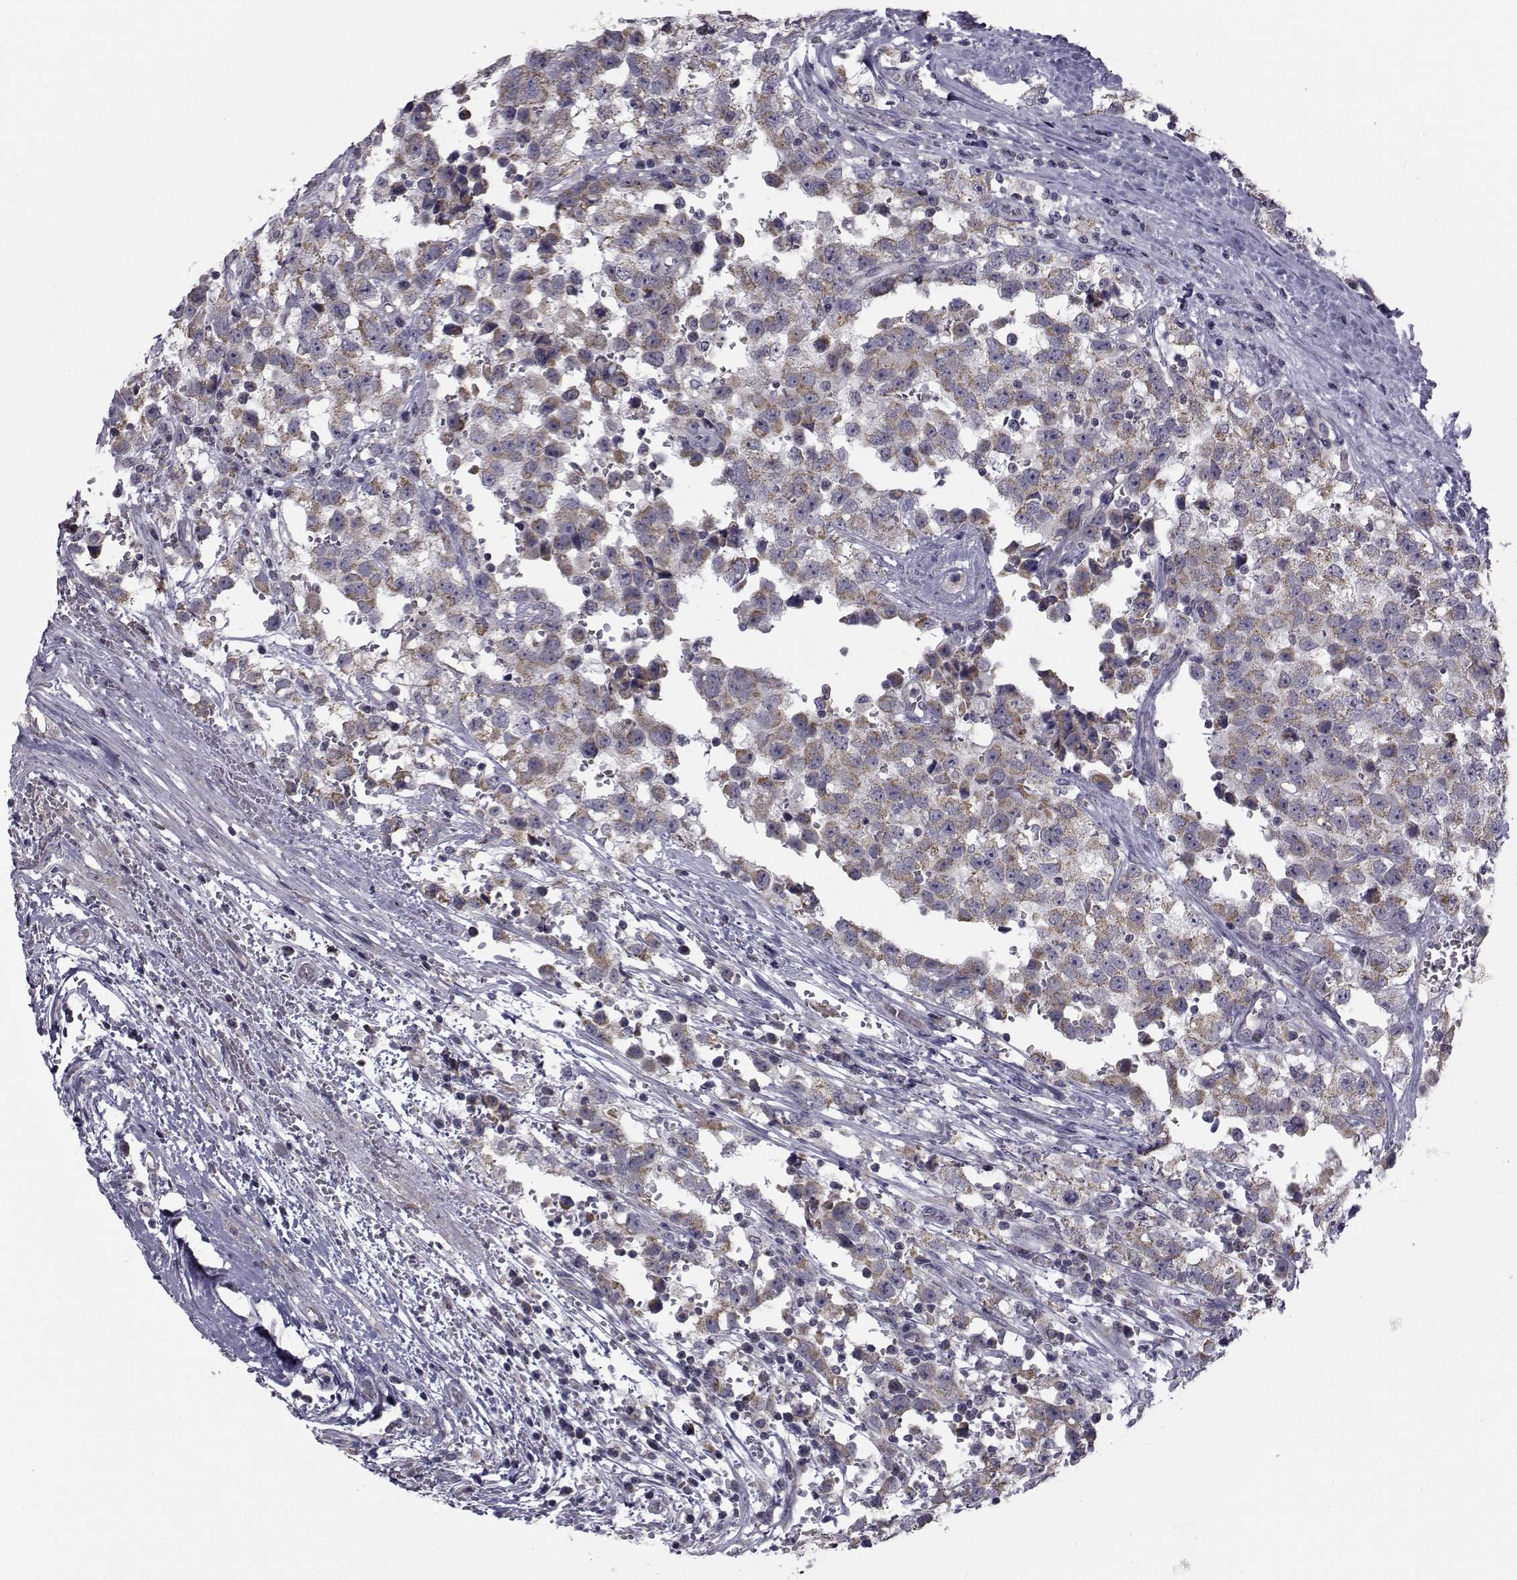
{"staining": {"intensity": "weak", "quantity": ">75%", "location": "cytoplasmic/membranous"}, "tissue": "testis cancer", "cell_type": "Tumor cells", "image_type": "cancer", "snomed": [{"axis": "morphology", "description": "Seminoma, NOS"}, {"axis": "topography", "description": "Testis"}], "caption": "Testis seminoma tissue demonstrates weak cytoplasmic/membranous expression in about >75% of tumor cells", "gene": "ANGPT1", "patient": {"sex": "male", "age": 34}}